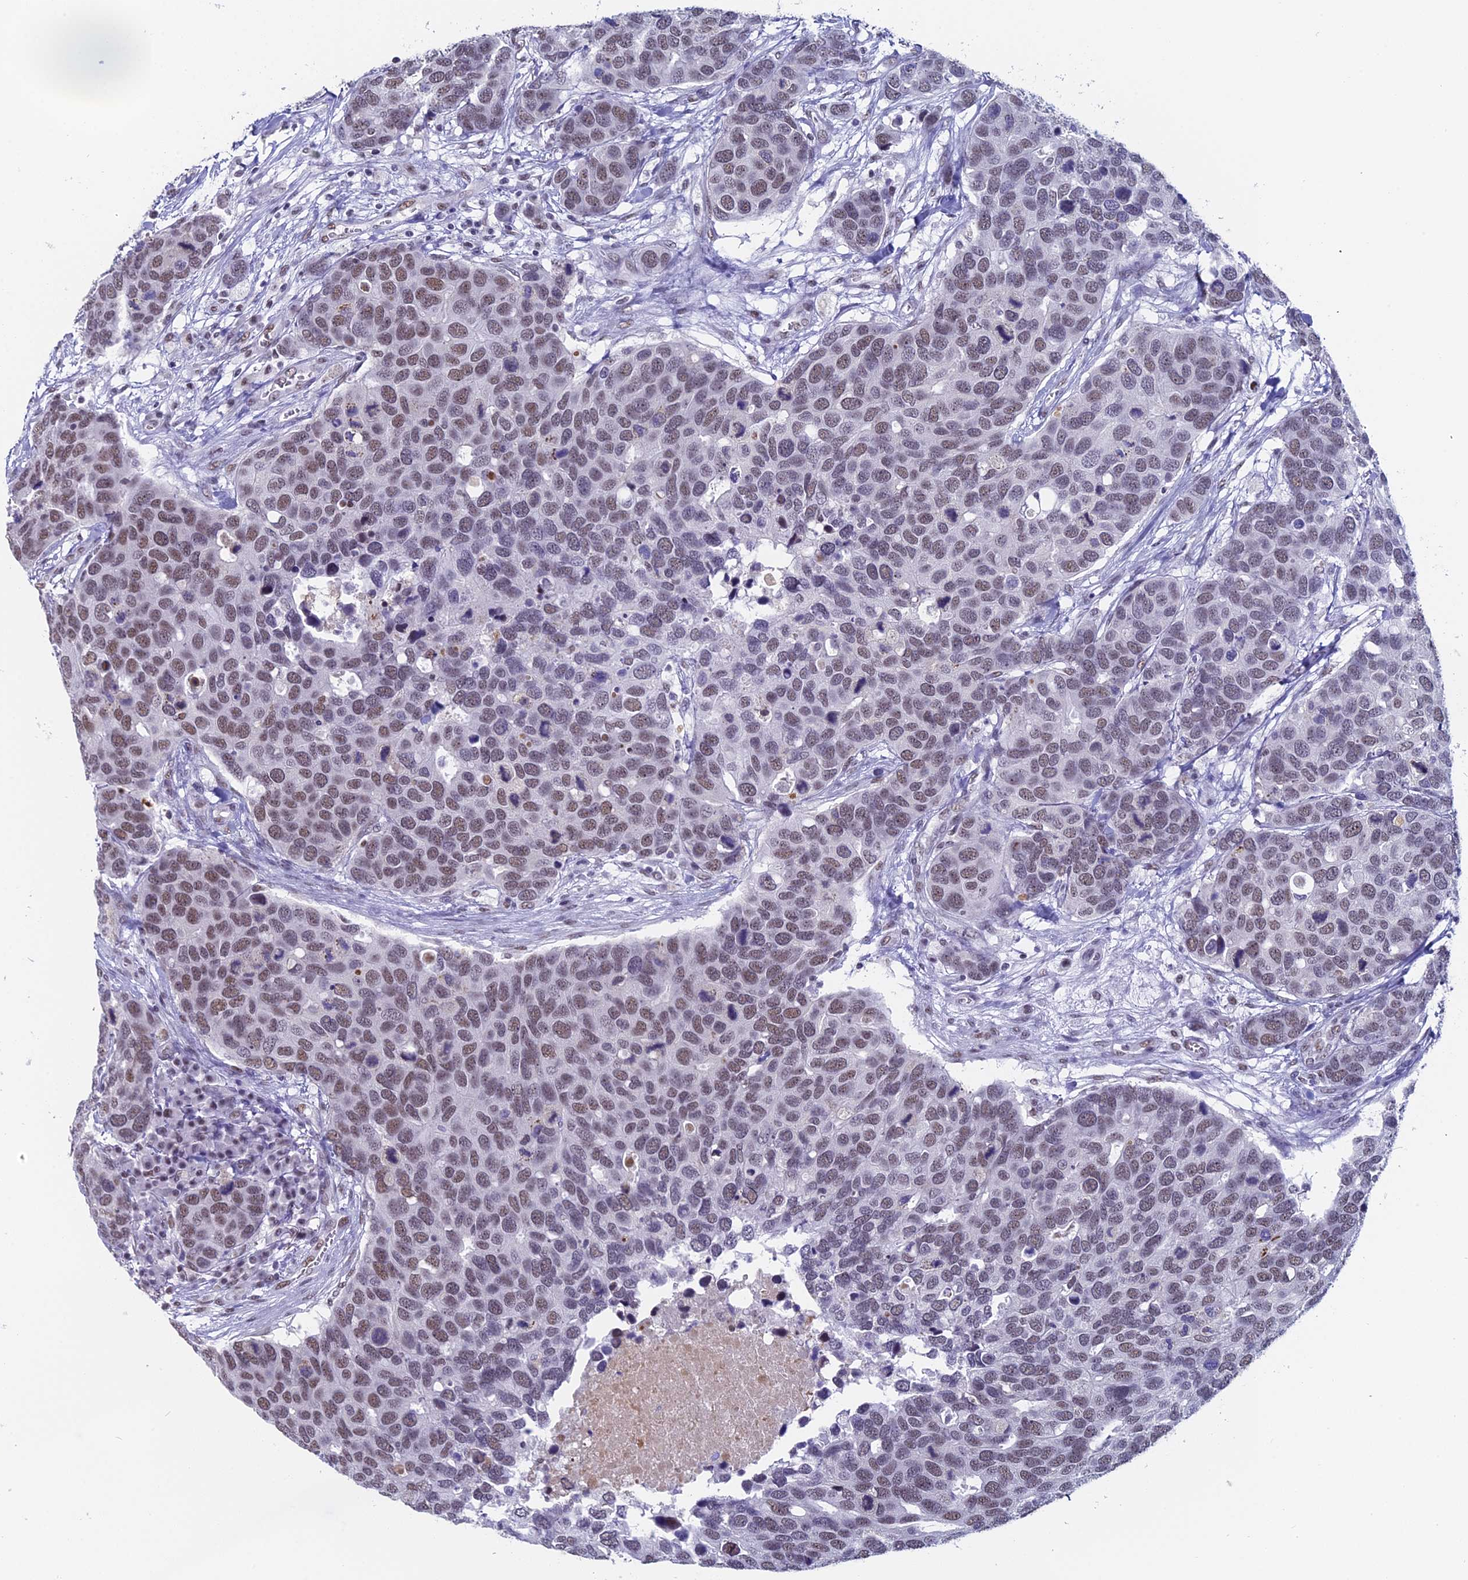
{"staining": {"intensity": "weak", "quantity": "25%-75%", "location": "nuclear"}, "tissue": "breast cancer", "cell_type": "Tumor cells", "image_type": "cancer", "snomed": [{"axis": "morphology", "description": "Duct carcinoma"}, {"axis": "topography", "description": "Breast"}], "caption": "Immunohistochemical staining of intraductal carcinoma (breast) reveals weak nuclear protein positivity in approximately 25%-75% of tumor cells.", "gene": "CD2BP2", "patient": {"sex": "female", "age": 83}}